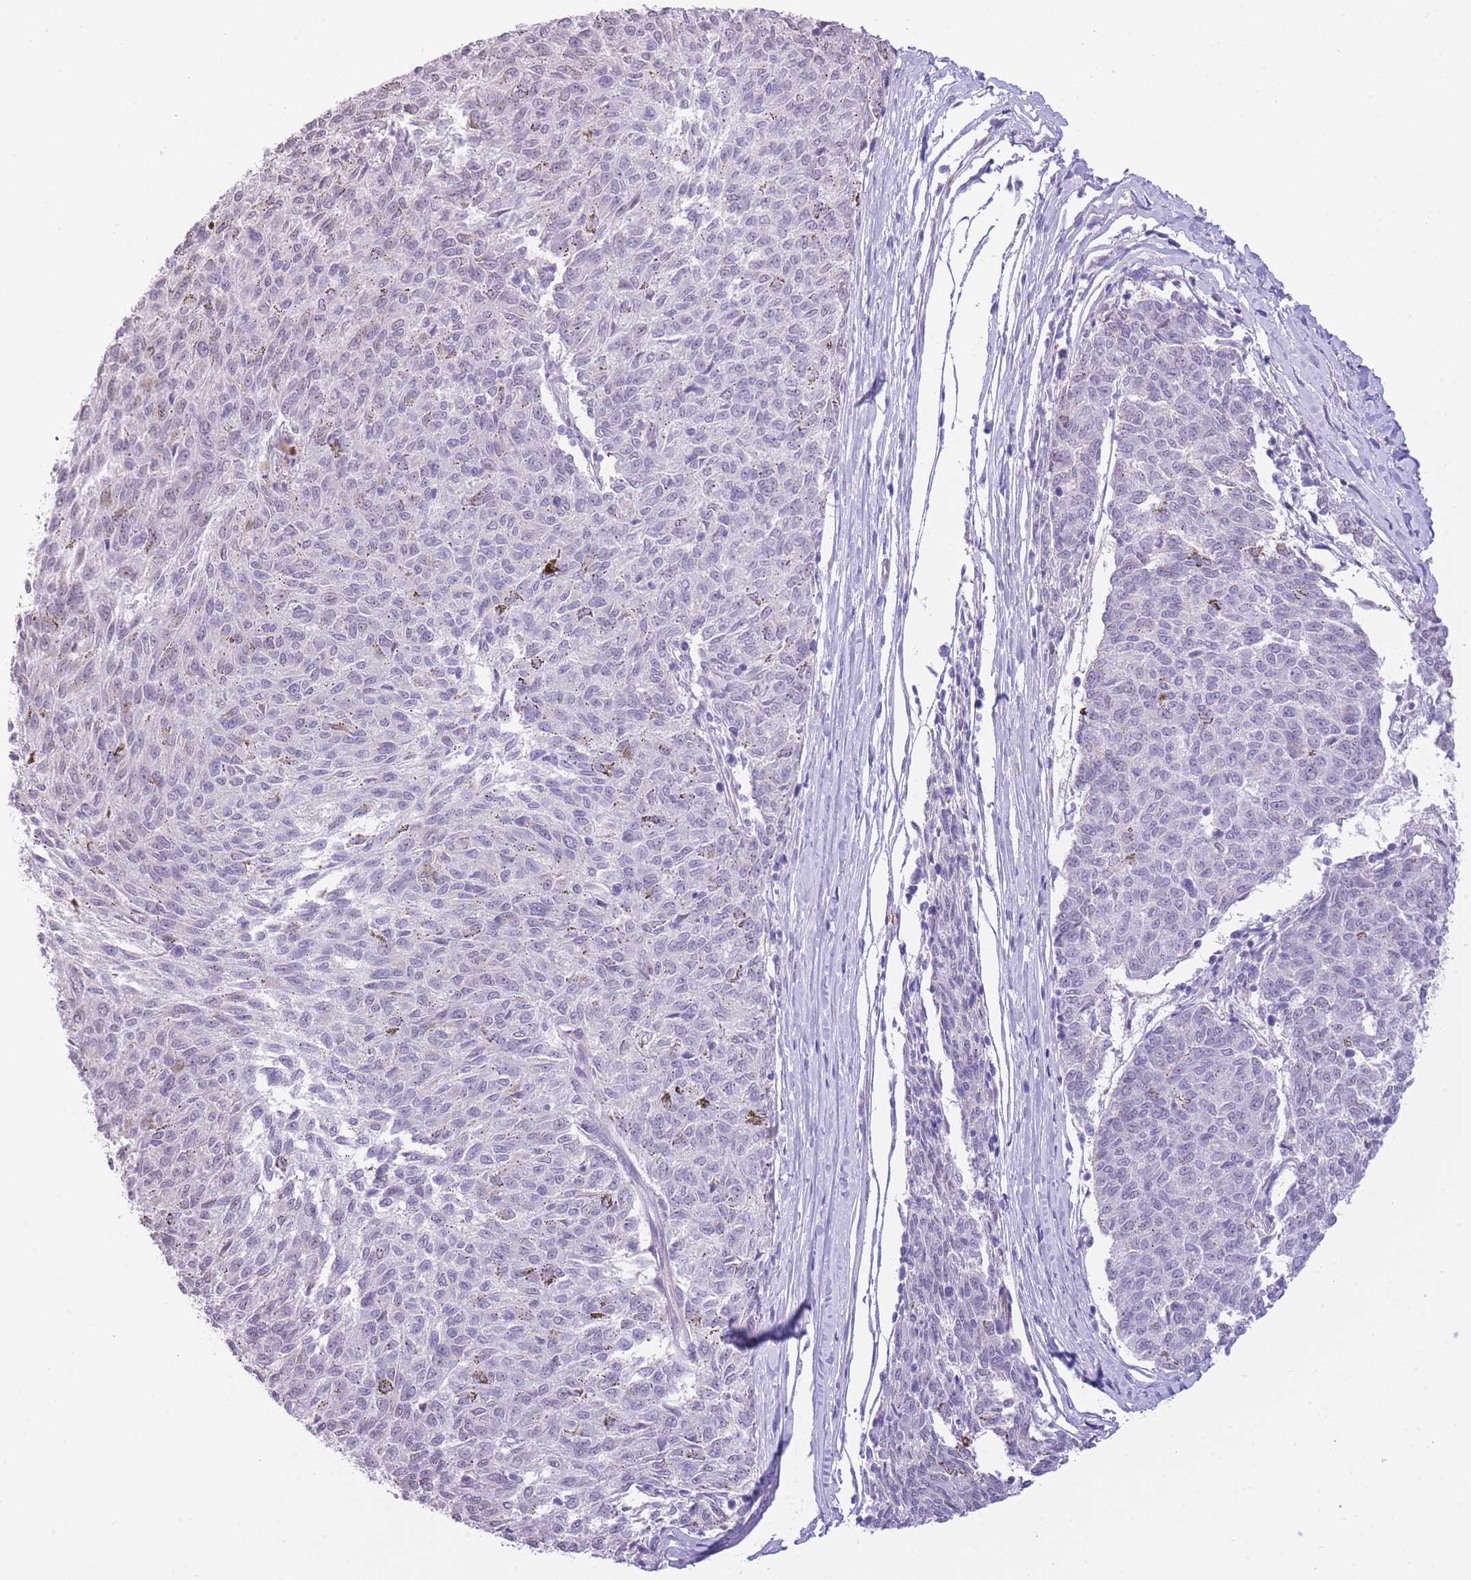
{"staining": {"intensity": "negative", "quantity": "none", "location": "none"}, "tissue": "melanoma", "cell_type": "Tumor cells", "image_type": "cancer", "snomed": [{"axis": "morphology", "description": "Malignant melanoma, NOS"}, {"axis": "topography", "description": "Skin"}], "caption": "Tumor cells show no significant staining in malignant melanoma. (DAB (3,3'-diaminobenzidine) immunohistochemistry (IHC), high magnification).", "gene": "PSG8", "patient": {"sex": "female", "age": 72}}